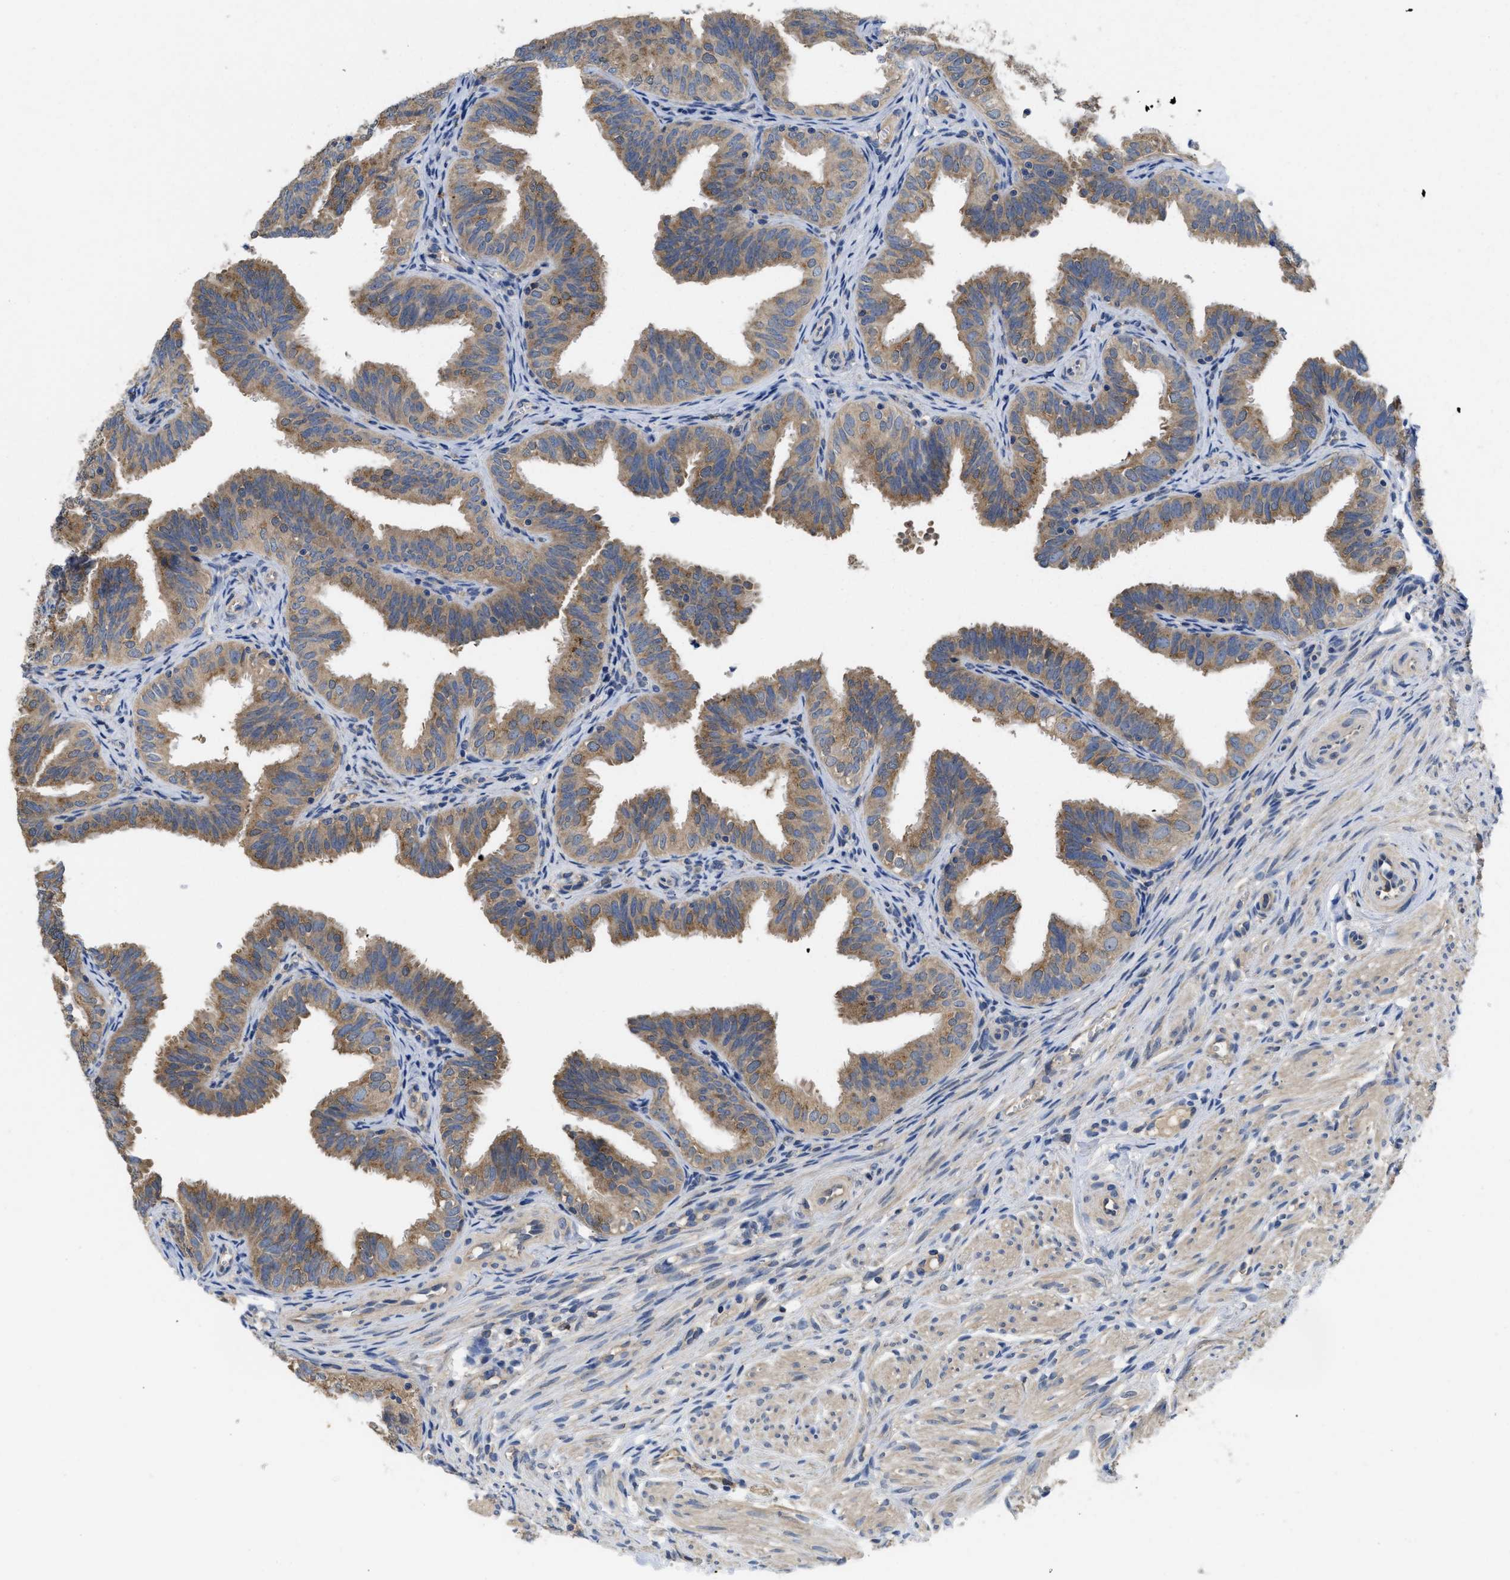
{"staining": {"intensity": "moderate", "quantity": ">75%", "location": "cytoplasmic/membranous"}, "tissue": "fallopian tube", "cell_type": "Glandular cells", "image_type": "normal", "snomed": [{"axis": "morphology", "description": "Normal tissue, NOS"}, {"axis": "topography", "description": "Fallopian tube"}], "caption": "Glandular cells display medium levels of moderate cytoplasmic/membranous expression in approximately >75% of cells in unremarkable human fallopian tube.", "gene": "RNF216", "patient": {"sex": "female", "age": 35}}